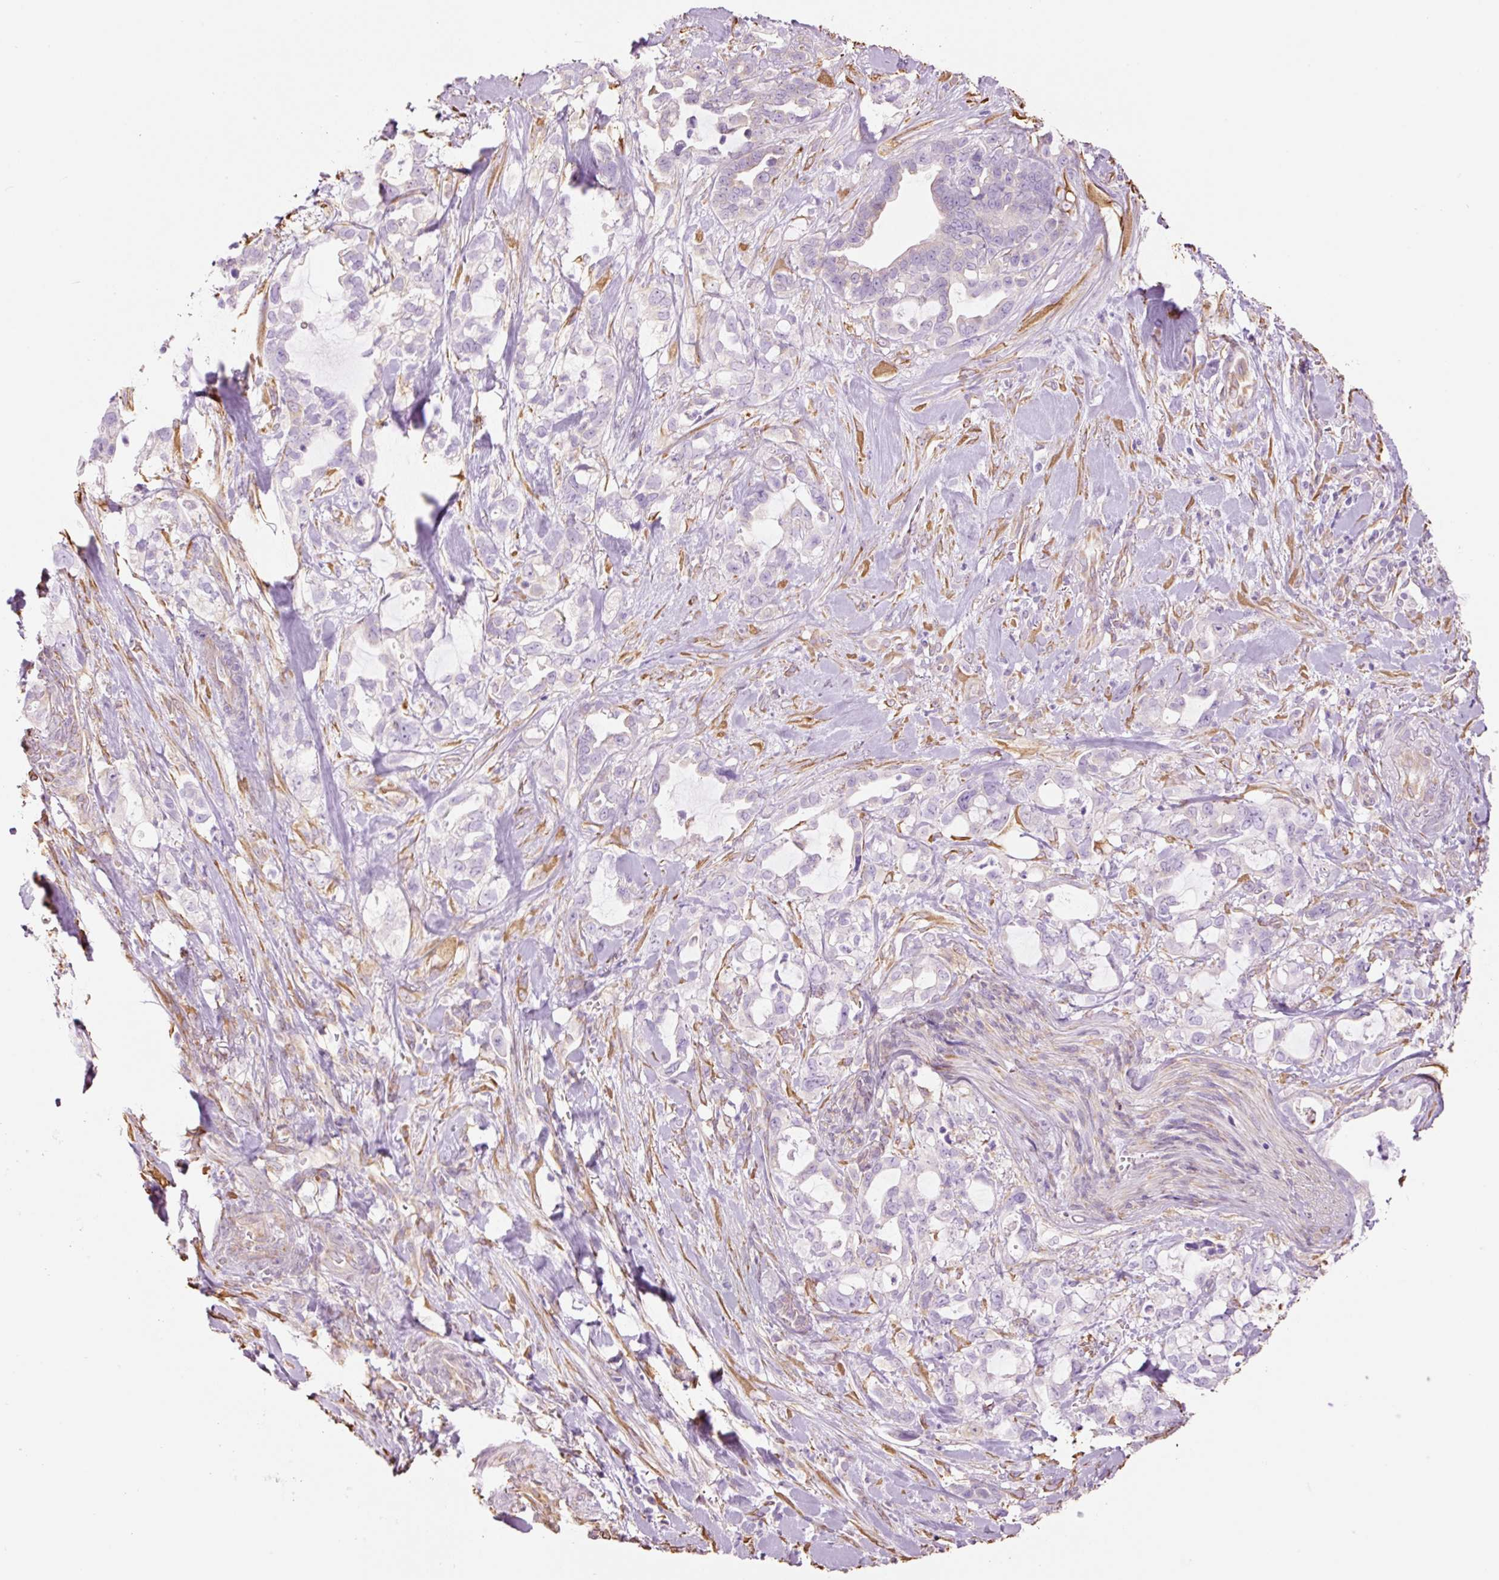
{"staining": {"intensity": "negative", "quantity": "none", "location": "none"}, "tissue": "pancreatic cancer", "cell_type": "Tumor cells", "image_type": "cancer", "snomed": [{"axis": "morphology", "description": "Adenocarcinoma, NOS"}, {"axis": "topography", "description": "Pancreas"}], "caption": "This image is of pancreatic cancer stained with immunohistochemistry (IHC) to label a protein in brown with the nuclei are counter-stained blue. There is no positivity in tumor cells. (DAB immunohistochemistry (IHC), high magnification).", "gene": "GCG", "patient": {"sex": "female", "age": 61}}